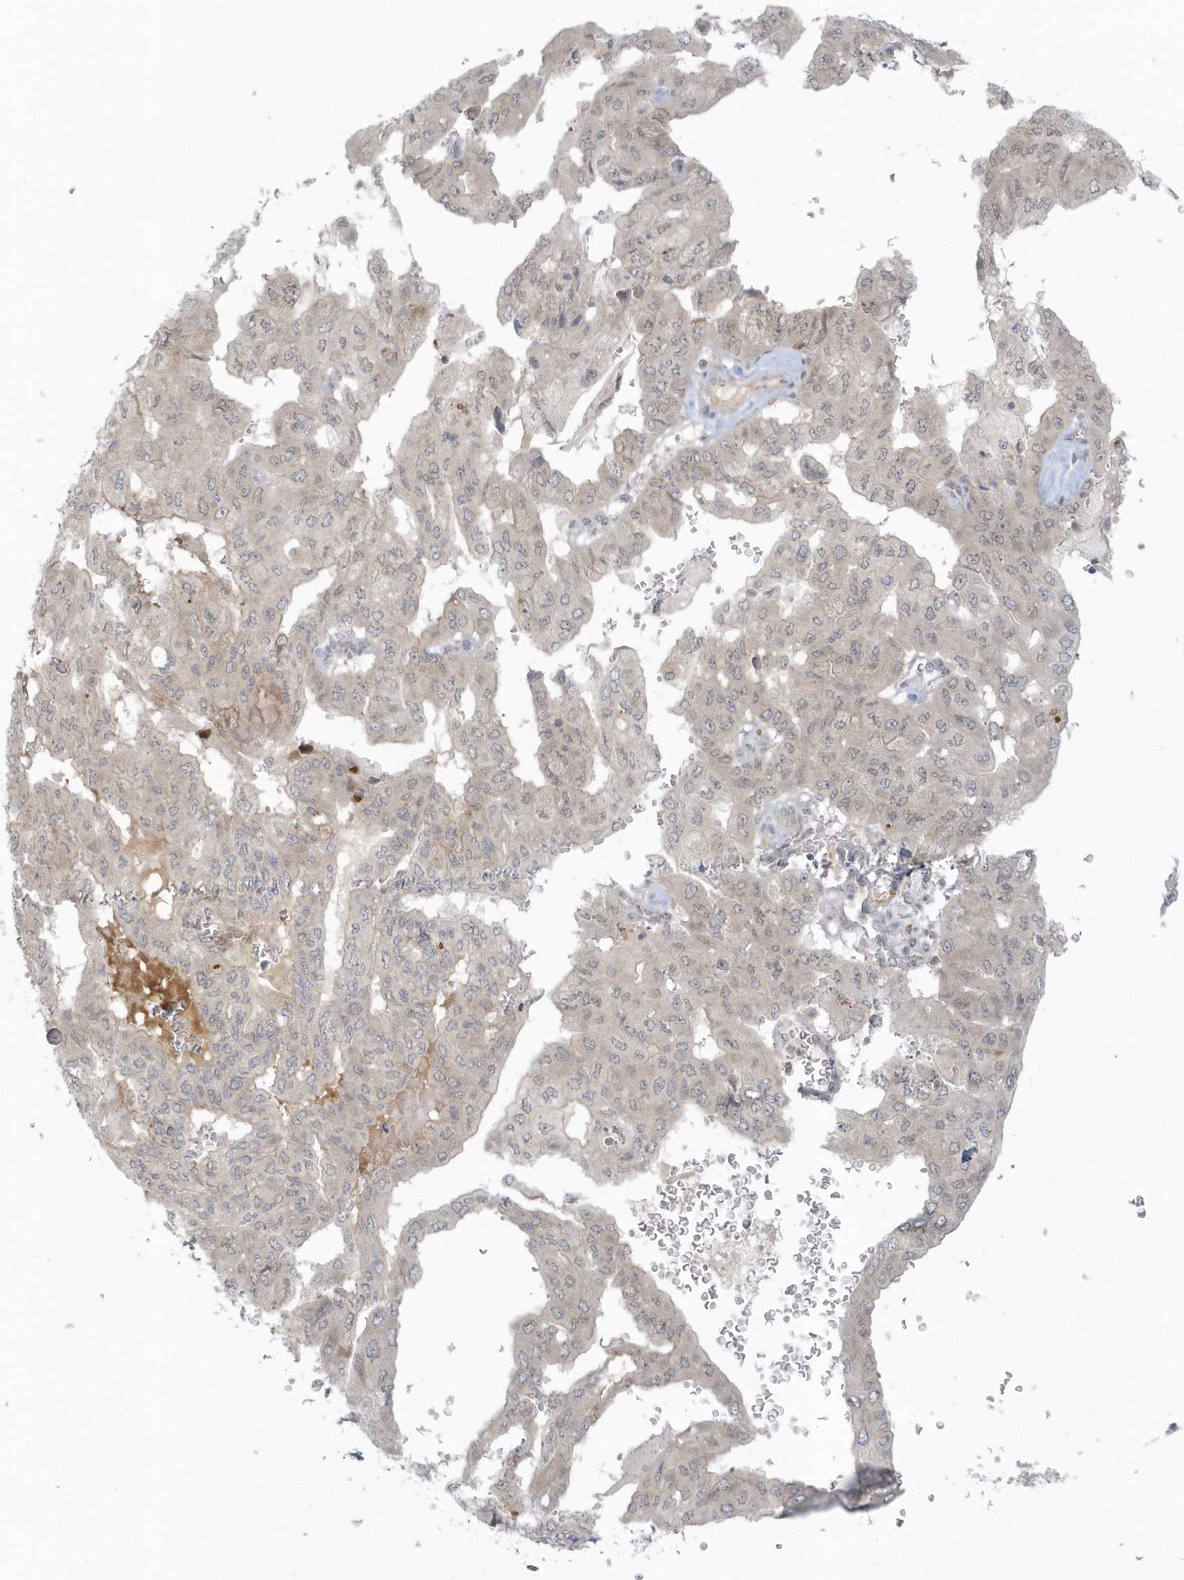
{"staining": {"intensity": "negative", "quantity": "none", "location": "none"}, "tissue": "pancreatic cancer", "cell_type": "Tumor cells", "image_type": "cancer", "snomed": [{"axis": "morphology", "description": "Adenocarcinoma, NOS"}, {"axis": "topography", "description": "Pancreas"}], "caption": "Immunohistochemistry (IHC) image of neoplastic tissue: pancreatic cancer (adenocarcinoma) stained with DAB (3,3'-diaminobenzidine) reveals no significant protein expression in tumor cells.", "gene": "BLTP3A", "patient": {"sex": "male", "age": 51}}